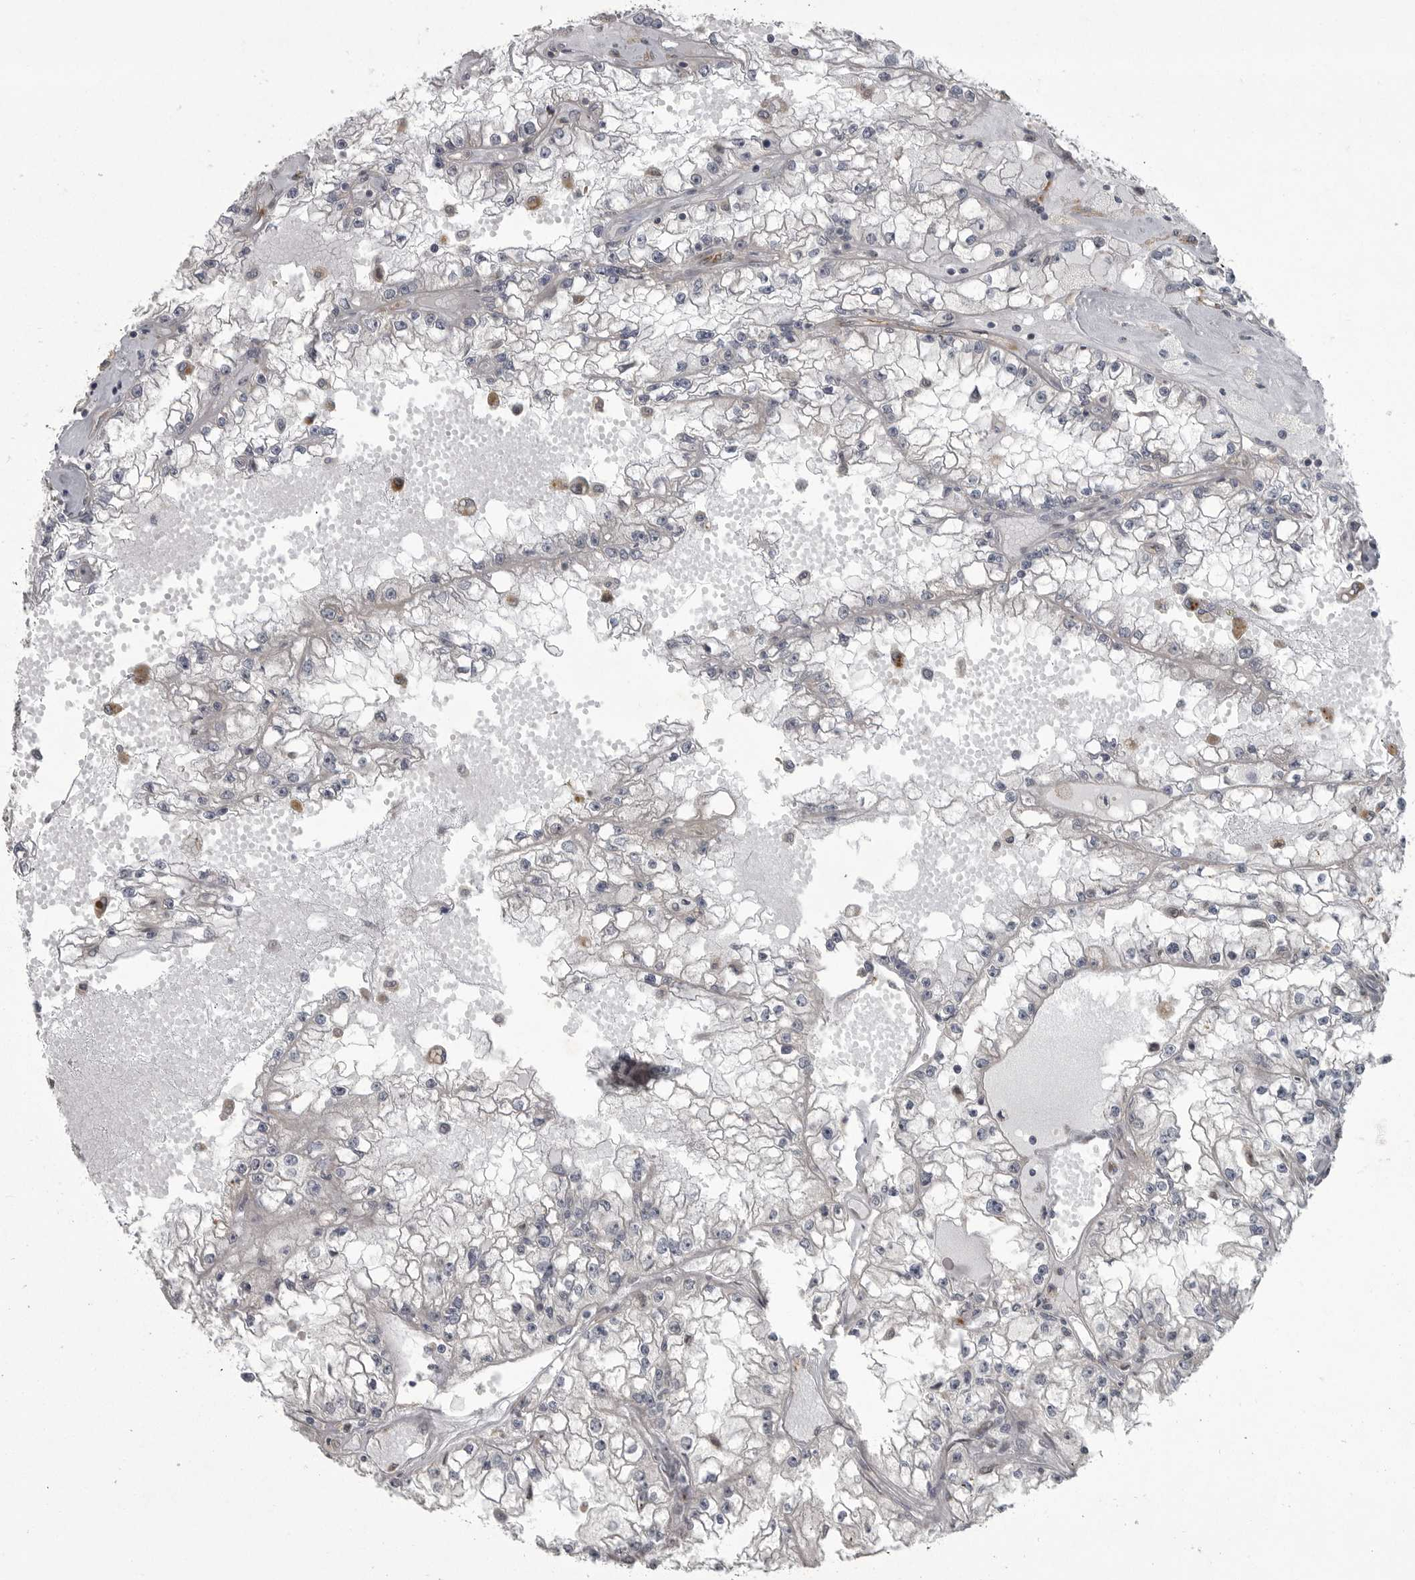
{"staining": {"intensity": "negative", "quantity": "none", "location": "none"}, "tissue": "renal cancer", "cell_type": "Tumor cells", "image_type": "cancer", "snomed": [{"axis": "morphology", "description": "Adenocarcinoma, NOS"}, {"axis": "topography", "description": "Kidney"}], "caption": "A high-resolution histopathology image shows immunohistochemistry staining of adenocarcinoma (renal), which displays no significant positivity in tumor cells.", "gene": "PPP1R9A", "patient": {"sex": "male", "age": 56}}